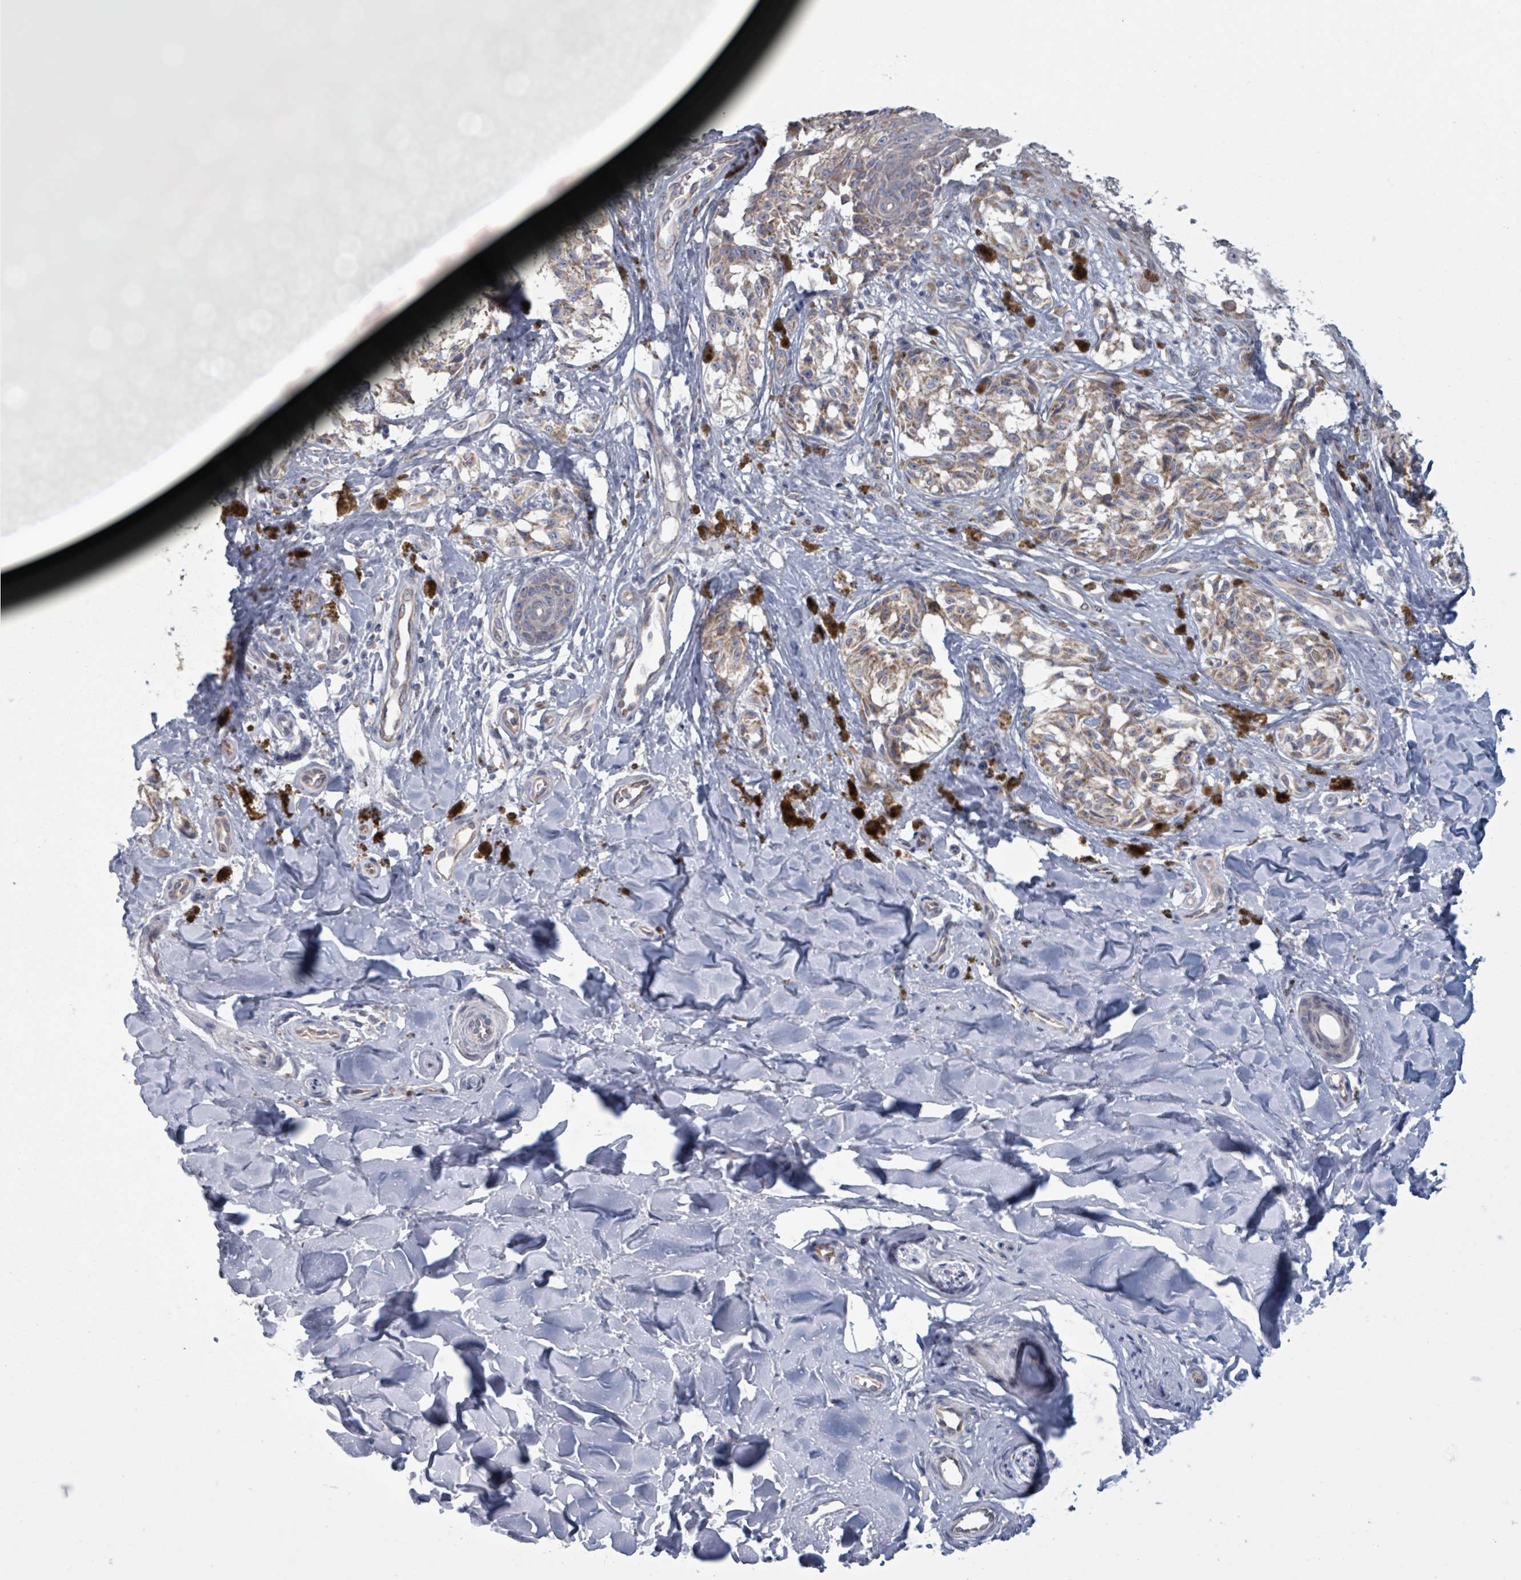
{"staining": {"intensity": "moderate", "quantity": ">75%", "location": "cytoplasmic/membranous"}, "tissue": "melanoma", "cell_type": "Tumor cells", "image_type": "cancer", "snomed": [{"axis": "morphology", "description": "Malignant melanoma, NOS"}, {"axis": "topography", "description": "Skin"}], "caption": "This histopathology image shows IHC staining of human malignant melanoma, with medium moderate cytoplasmic/membranous expression in about >75% of tumor cells.", "gene": "FKBP1A", "patient": {"sex": "female", "age": 65}}